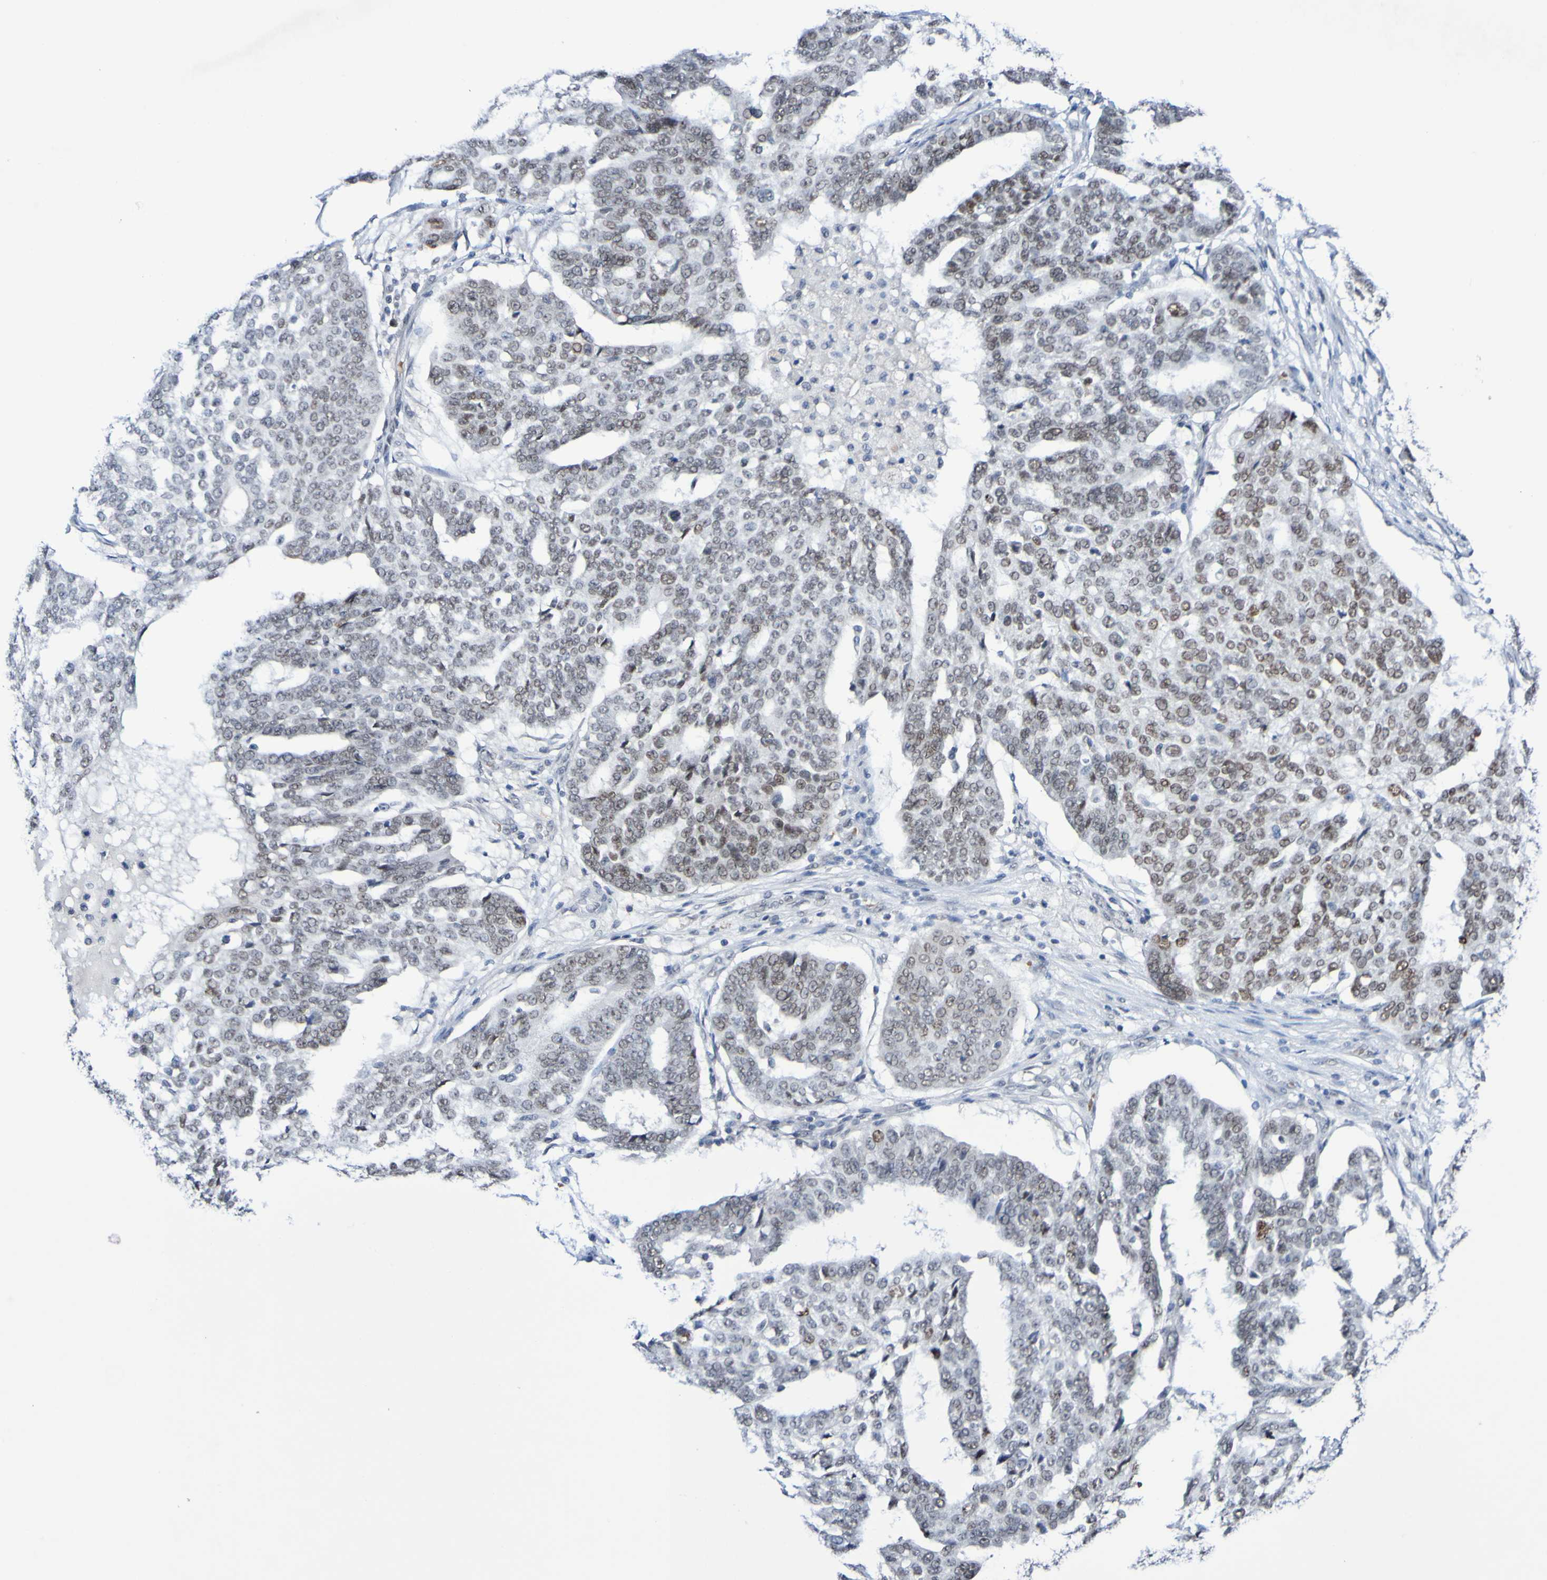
{"staining": {"intensity": "moderate", "quantity": "25%-75%", "location": "nuclear"}, "tissue": "ovarian cancer", "cell_type": "Tumor cells", "image_type": "cancer", "snomed": [{"axis": "morphology", "description": "Cystadenocarcinoma, serous, NOS"}, {"axis": "topography", "description": "Ovary"}], "caption": "Immunohistochemical staining of ovarian serous cystadenocarcinoma exhibits medium levels of moderate nuclear protein staining in approximately 25%-75% of tumor cells.", "gene": "PCGF1", "patient": {"sex": "female", "age": 59}}